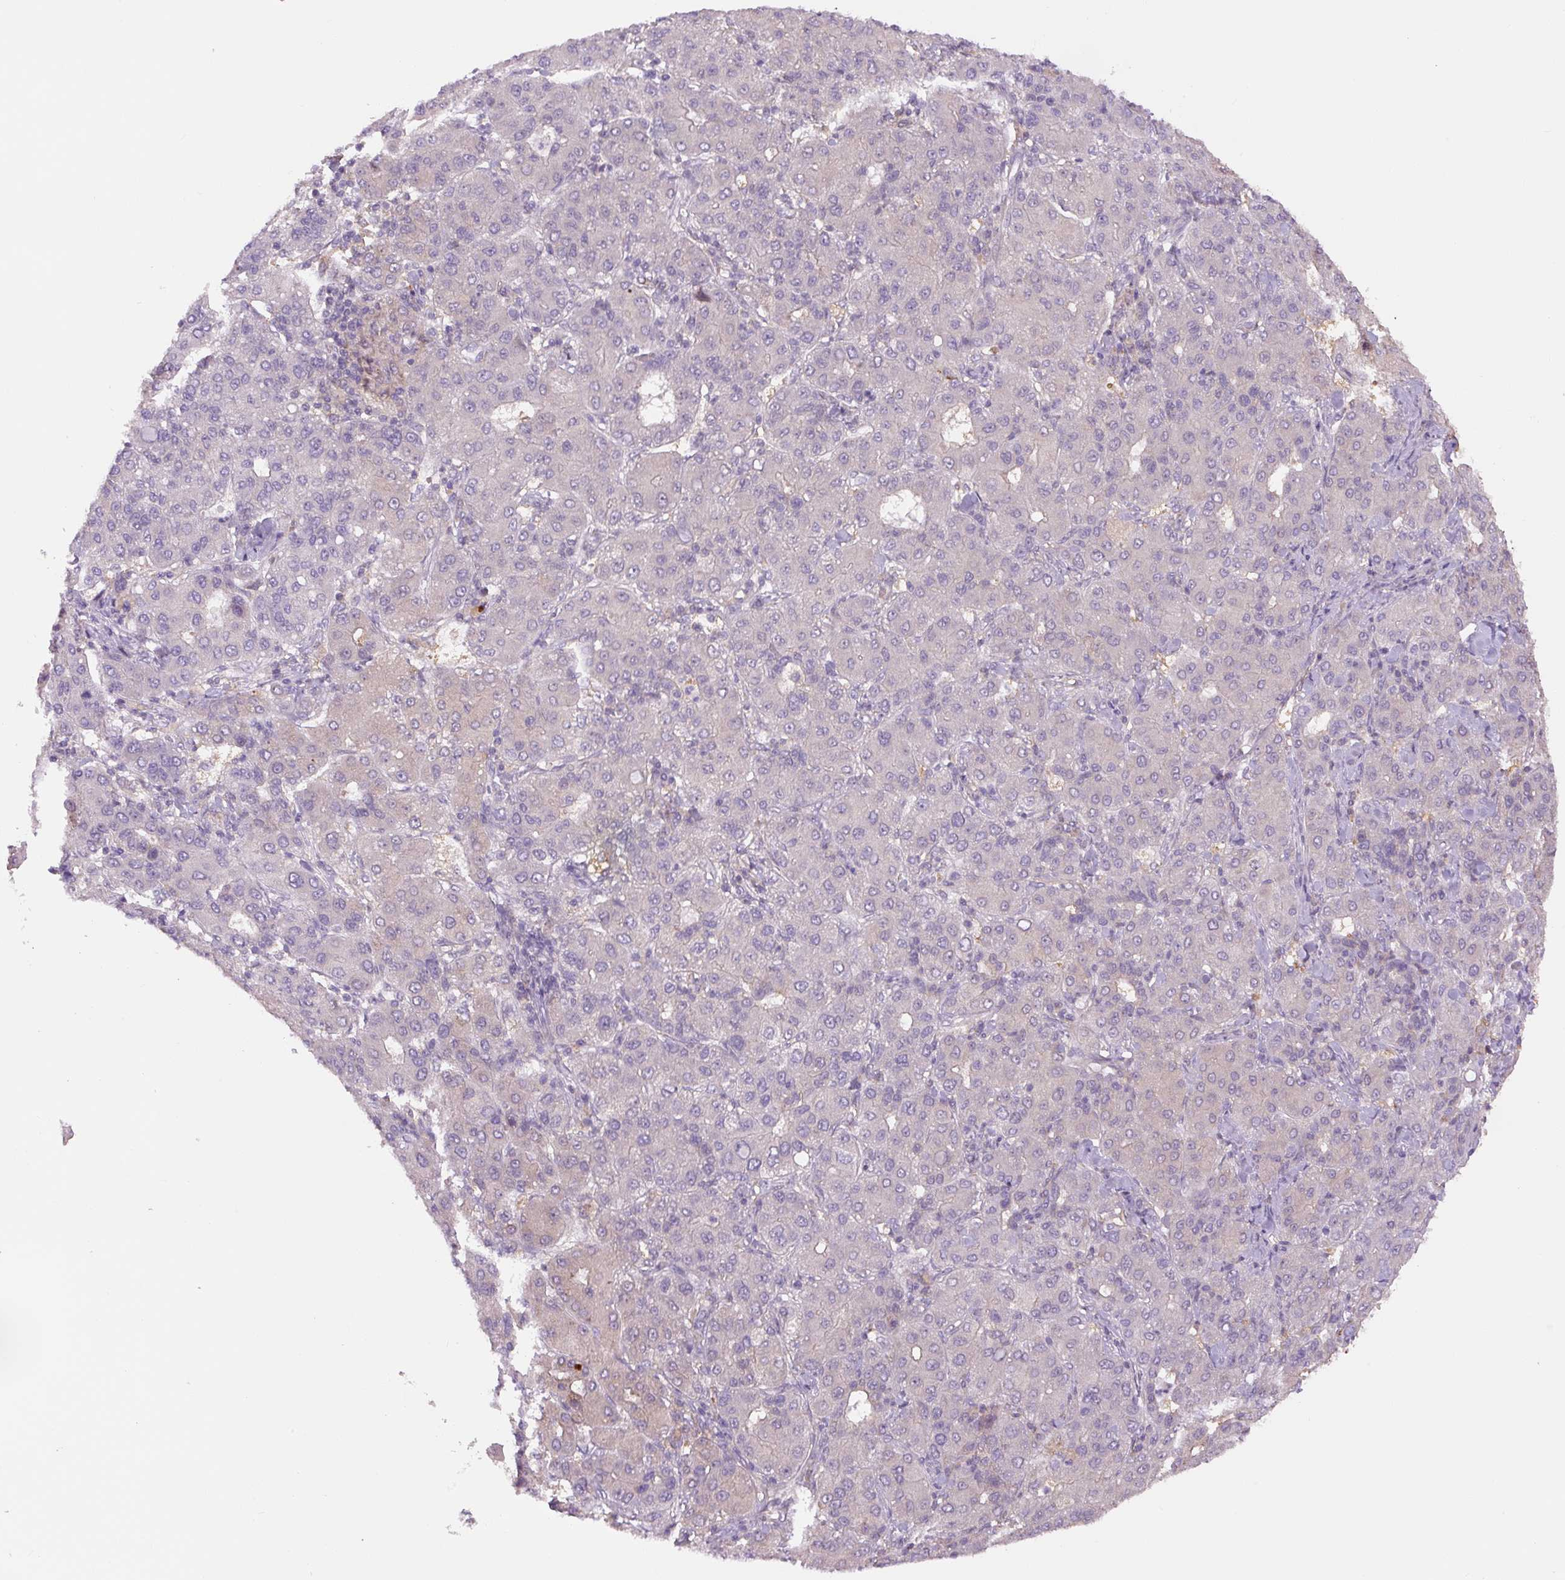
{"staining": {"intensity": "negative", "quantity": "none", "location": "none"}, "tissue": "liver cancer", "cell_type": "Tumor cells", "image_type": "cancer", "snomed": [{"axis": "morphology", "description": "Carcinoma, Hepatocellular, NOS"}, {"axis": "topography", "description": "Liver"}], "caption": "This image is of liver cancer (hepatocellular carcinoma) stained with IHC to label a protein in brown with the nuclei are counter-stained blue. There is no staining in tumor cells.", "gene": "SPSB2", "patient": {"sex": "male", "age": 65}}